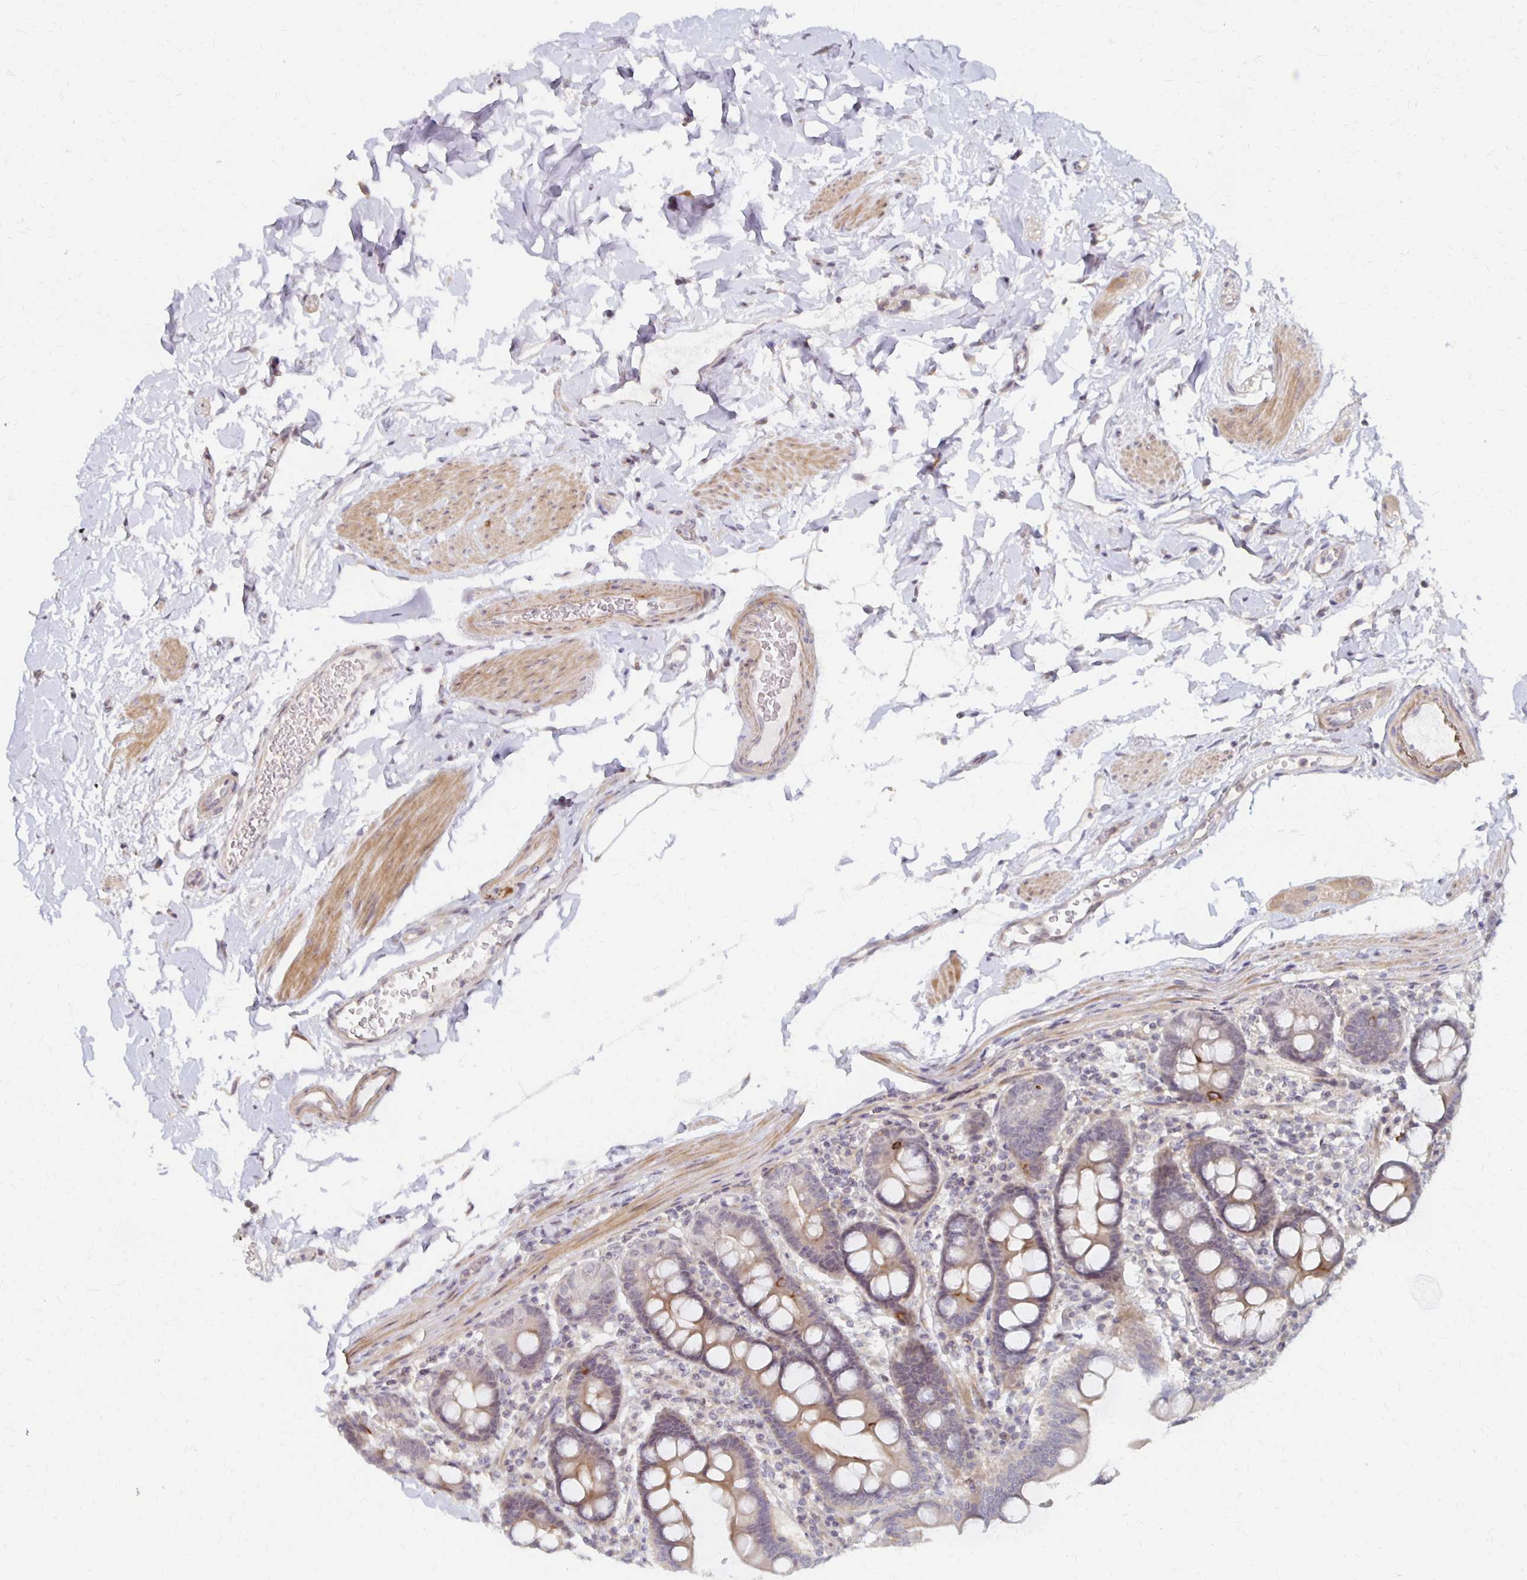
{"staining": {"intensity": "weak", "quantity": "25%-75%", "location": "cytoplasmic/membranous"}, "tissue": "duodenum", "cell_type": "Glandular cells", "image_type": "normal", "snomed": [{"axis": "morphology", "description": "Normal tissue, NOS"}, {"axis": "topography", "description": "Pancreas"}, {"axis": "topography", "description": "Duodenum"}], "caption": "Normal duodenum exhibits weak cytoplasmic/membranous staining in about 25%-75% of glandular cells Ihc stains the protein in brown and the nuclei are stained blue..", "gene": "PRKCB", "patient": {"sex": "male", "age": 59}}